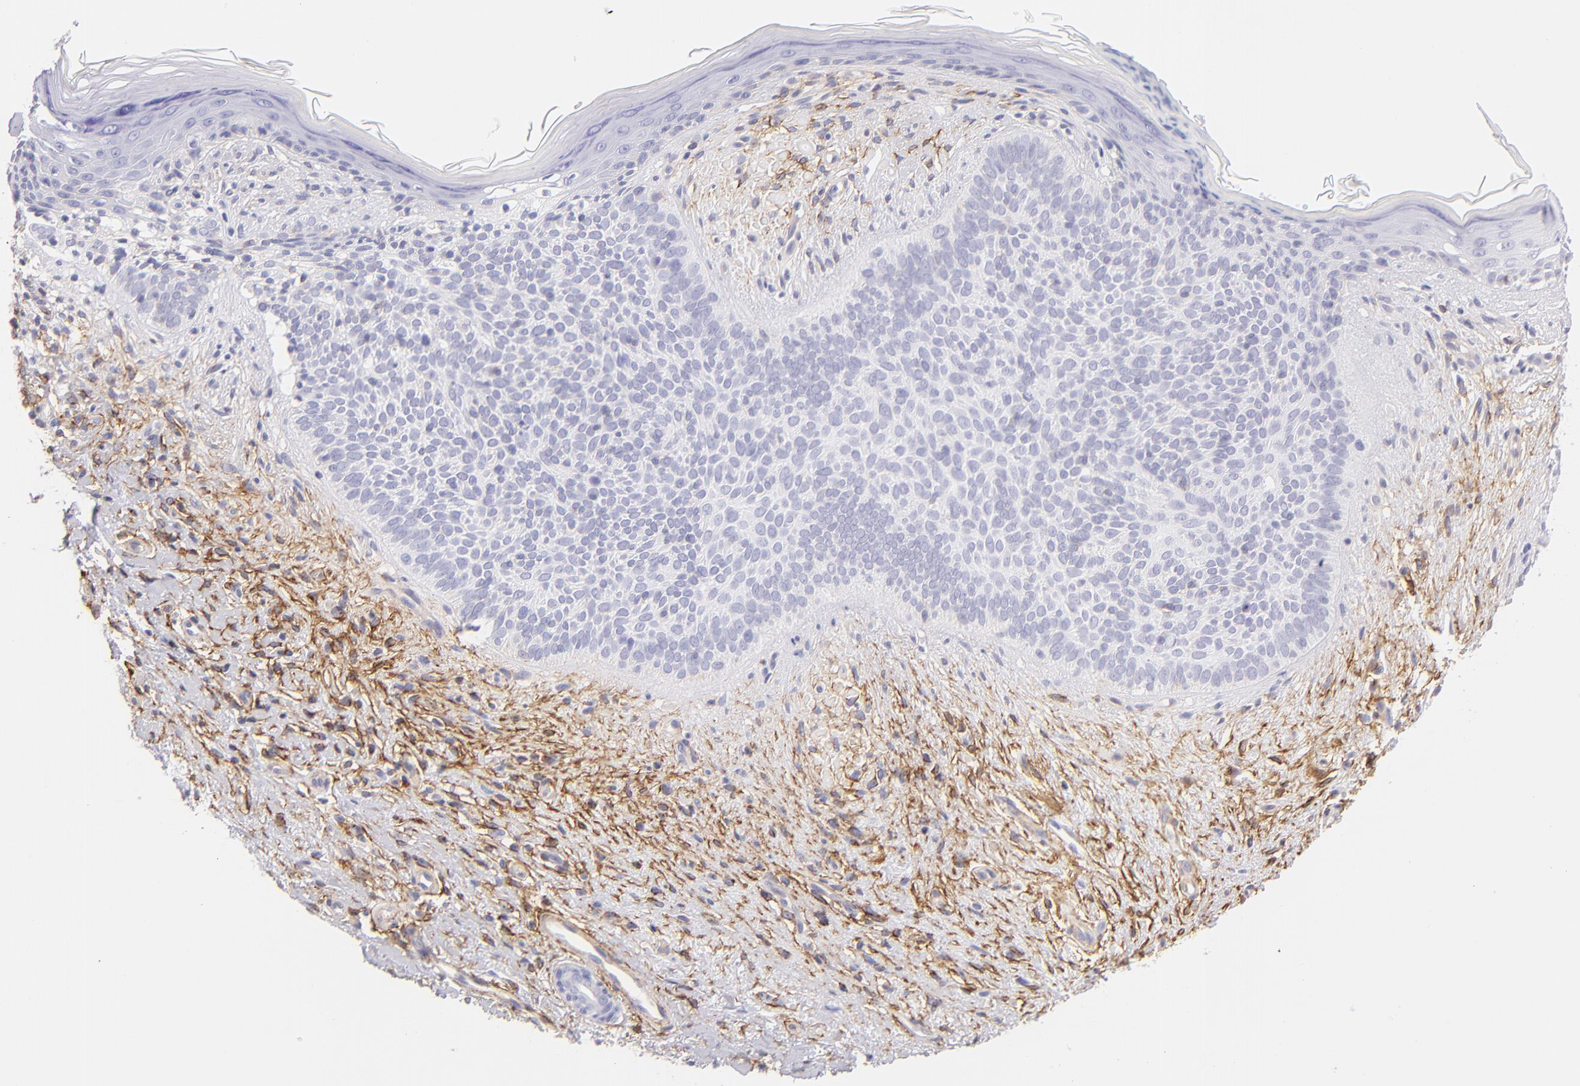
{"staining": {"intensity": "negative", "quantity": "none", "location": "none"}, "tissue": "skin cancer", "cell_type": "Tumor cells", "image_type": "cancer", "snomed": [{"axis": "morphology", "description": "Basal cell carcinoma"}, {"axis": "topography", "description": "Skin"}], "caption": "Immunohistochemistry of basal cell carcinoma (skin) exhibits no staining in tumor cells.", "gene": "CD81", "patient": {"sex": "female", "age": 78}}